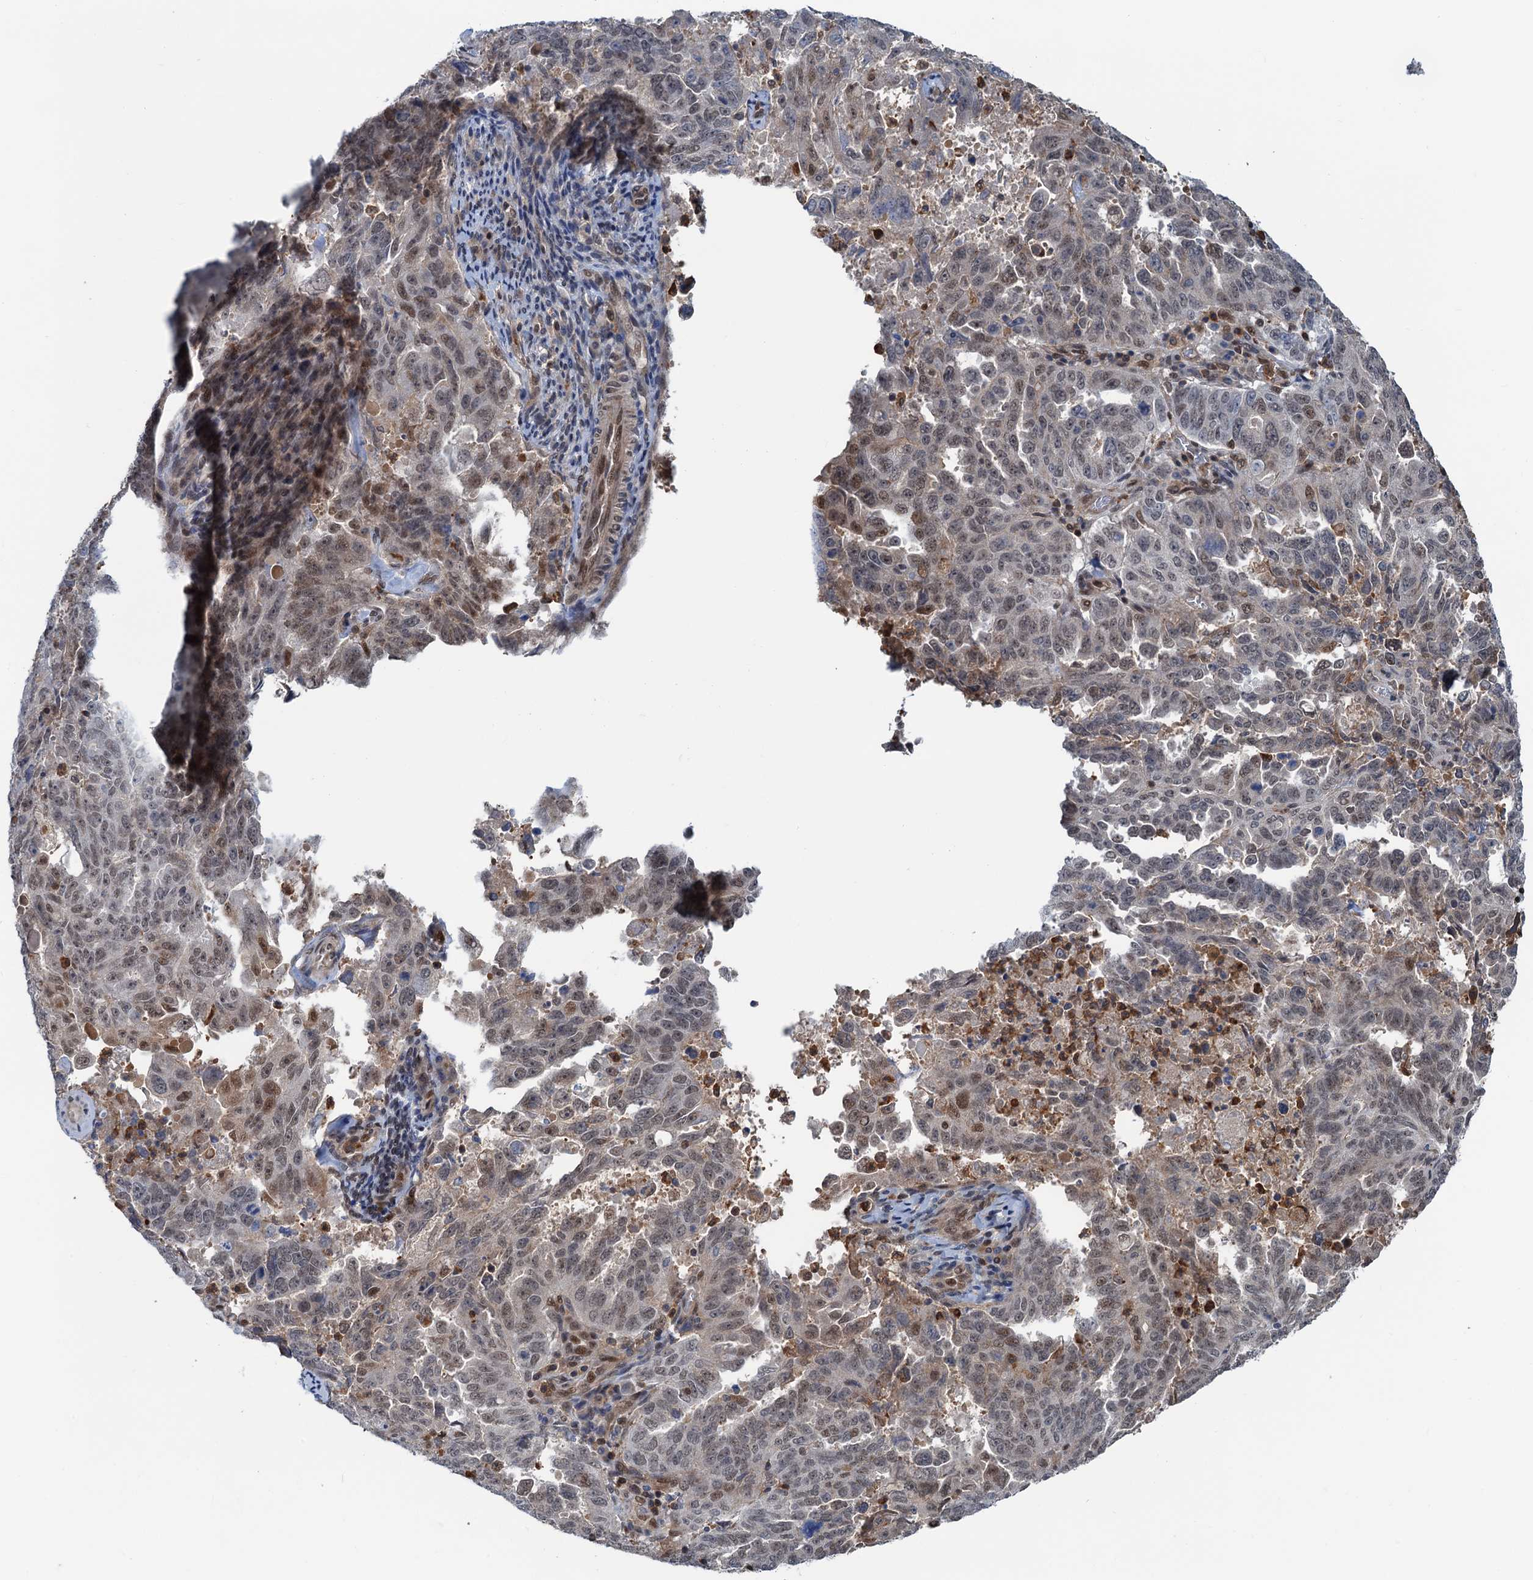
{"staining": {"intensity": "weak", "quantity": "25%-75%", "location": "nuclear"}, "tissue": "endometrial cancer", "cell_type": "Tumor cells", "image_type": "cancer", "snomed": [{"axis": "morphology", "description": "Adenocarcinoma, NOS"}, {"axis": "topography", "description": "Endometrium"}], "caption": "Adenocarcinoma (endometrial) stained for a protein displays weak nuclear positivity in tumor cells.", "gene": "ZNF609", "patient": {"sex": "female", "age": 65}}